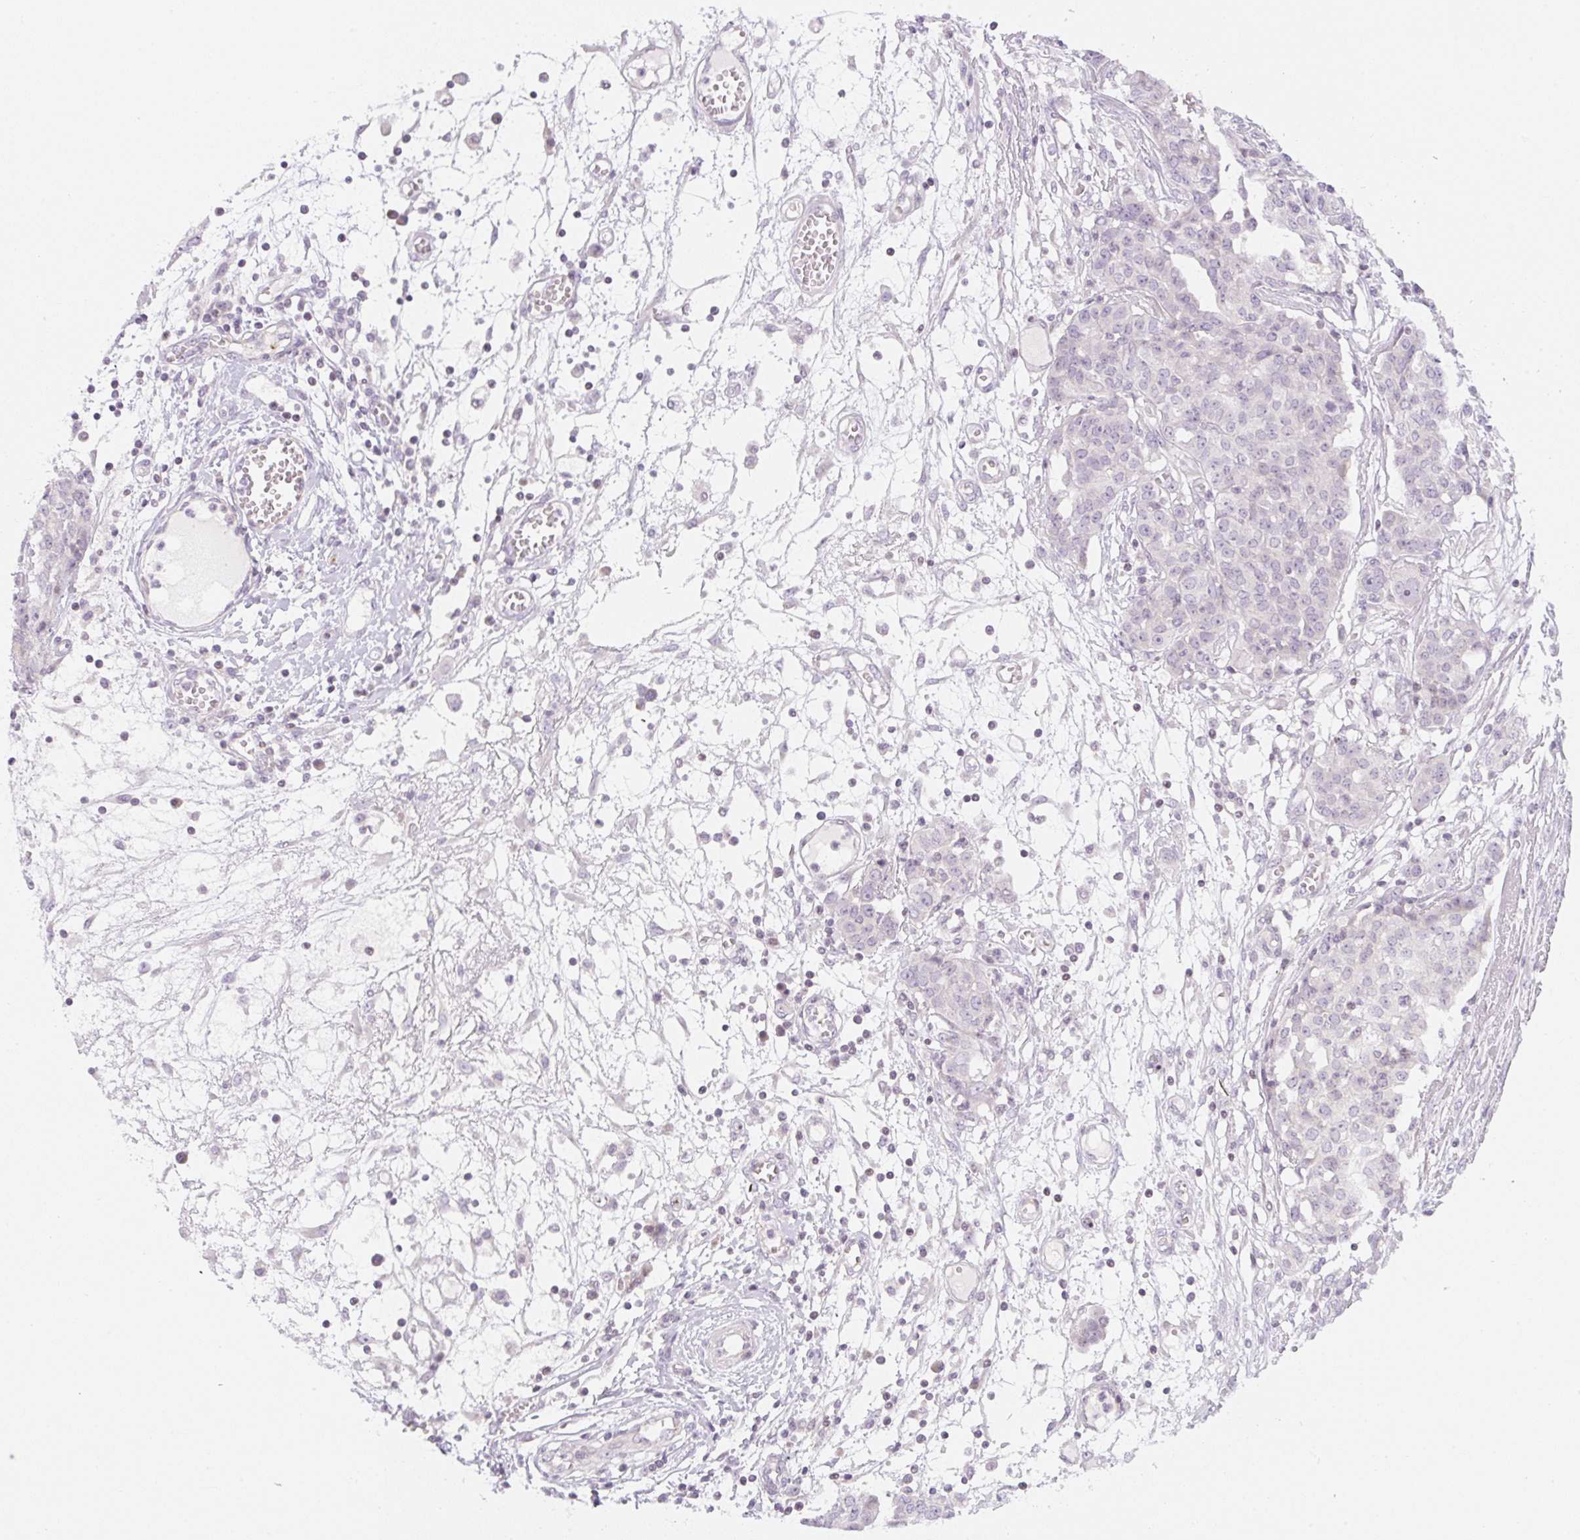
{"staining": {"intensity": "negative", "quantity": "none", "location": "none"}, "tissue": "ovarian cancer", "cell_type": "Tumor cells", "image_type": "cancer", "snomed": [{"axis": "morphology", "description": "Cystadenocarcinoma, serous, NOS"}, {"axis": "topography", "description": "Soft tissue"}, {"axis": "topography", "description": "Ovary"}], "caption": "An image of human ovarian serous cystadenocarcinoma is negative for staining in tumor cells.", "gene": "CASKIN1", "patient": {"sex": "female", "age": 57}}